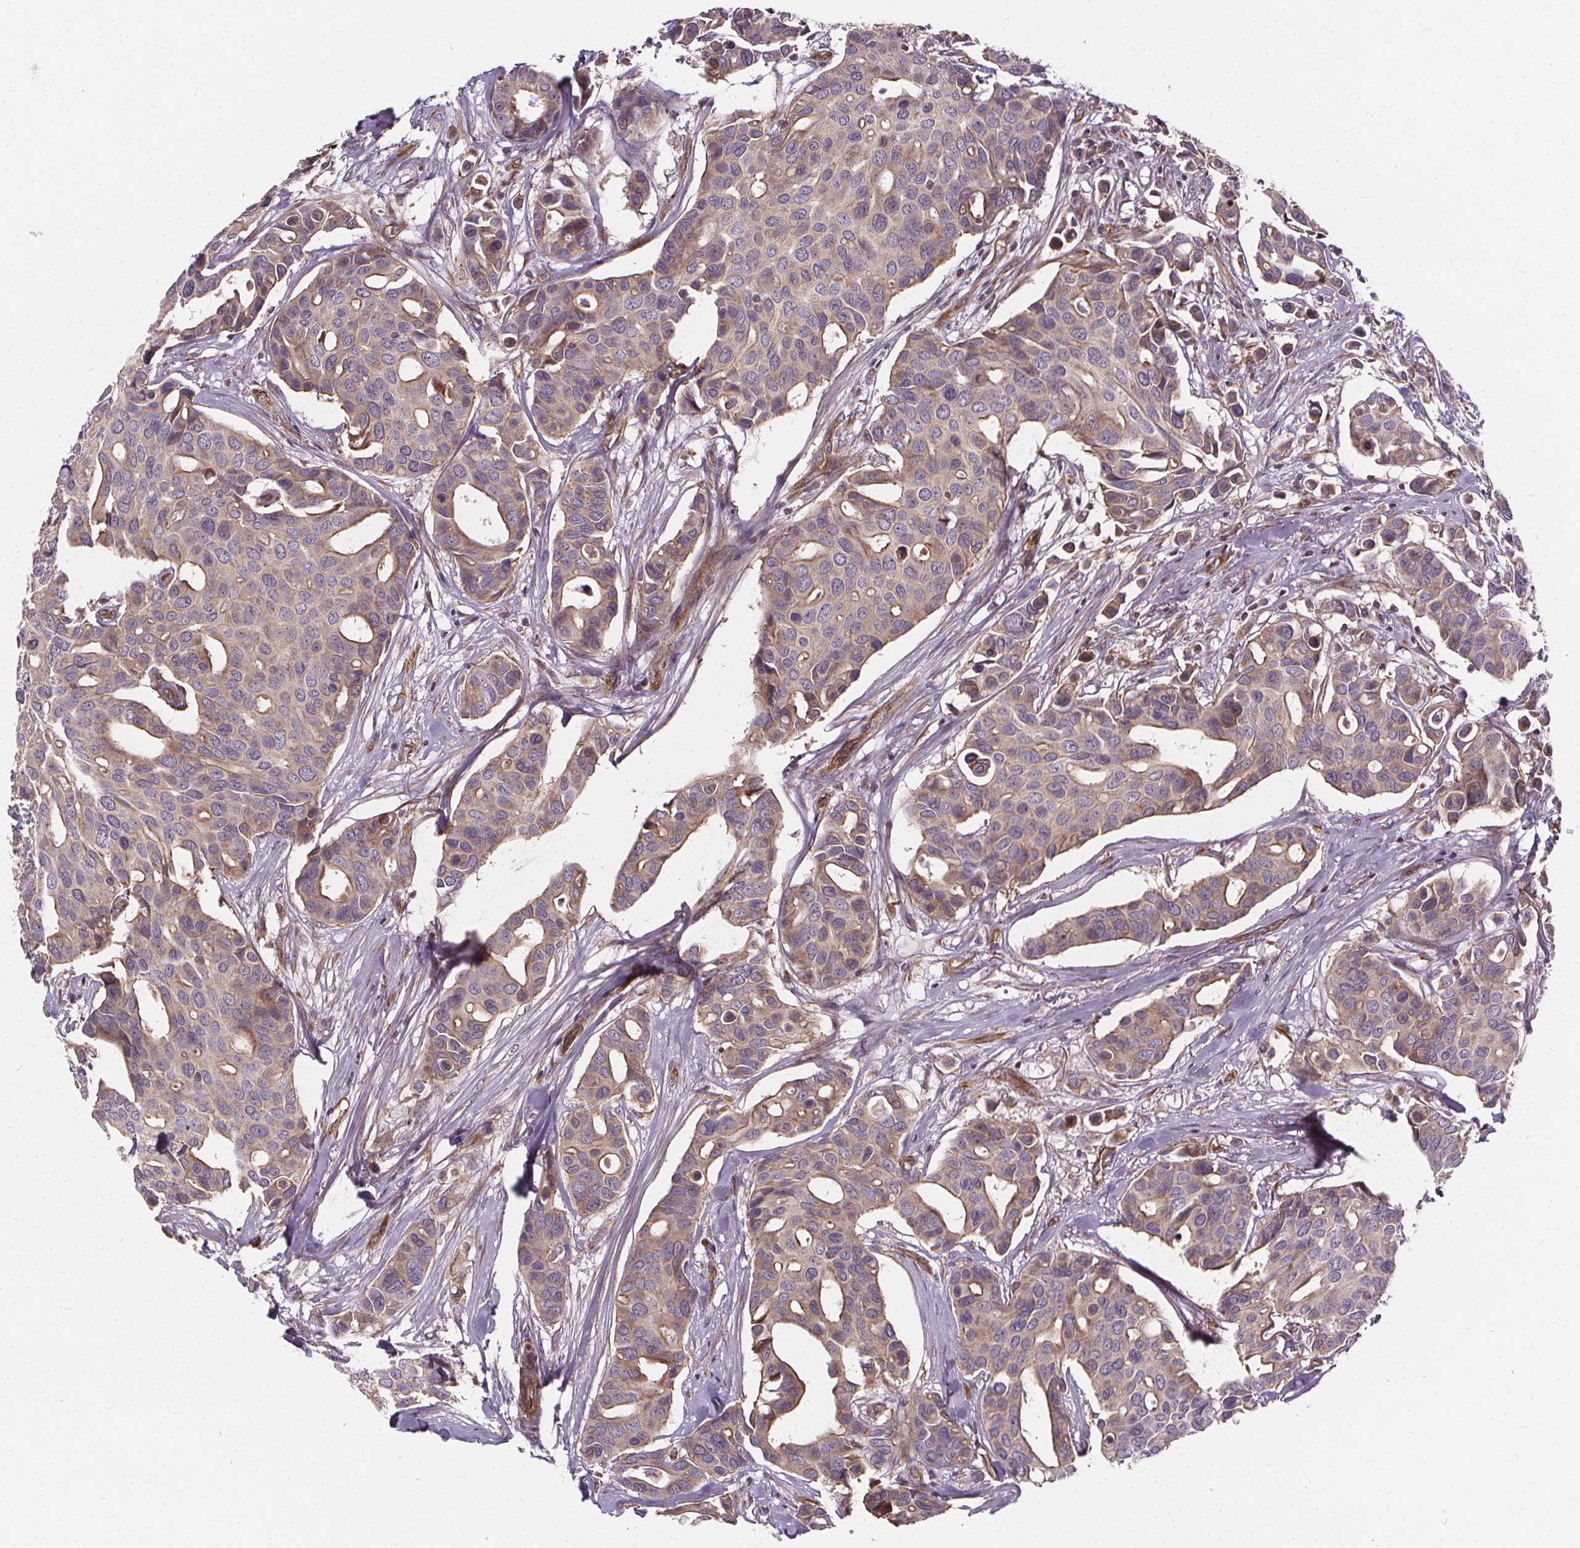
{"staining": {"intensity": "moderate", "quantity": ">75%", "location": "cytoplasmic/membranous"}, "tissue": "breast cancer", "cell_type": "Tumor cells", "image_type": "cancer", "snomed": [{"axis": "morphology", "description": "Duct carcinoma"}, {"axis": "topography", "description": "Breast"}], "caption": "A micrograph of human breast cancer stained for a protein demonstrates moderate cytoplasmic/membranous brown staining in tumor cells.", "gene": "CLINT1", "patient": {"sex": "female", "age": 54}}